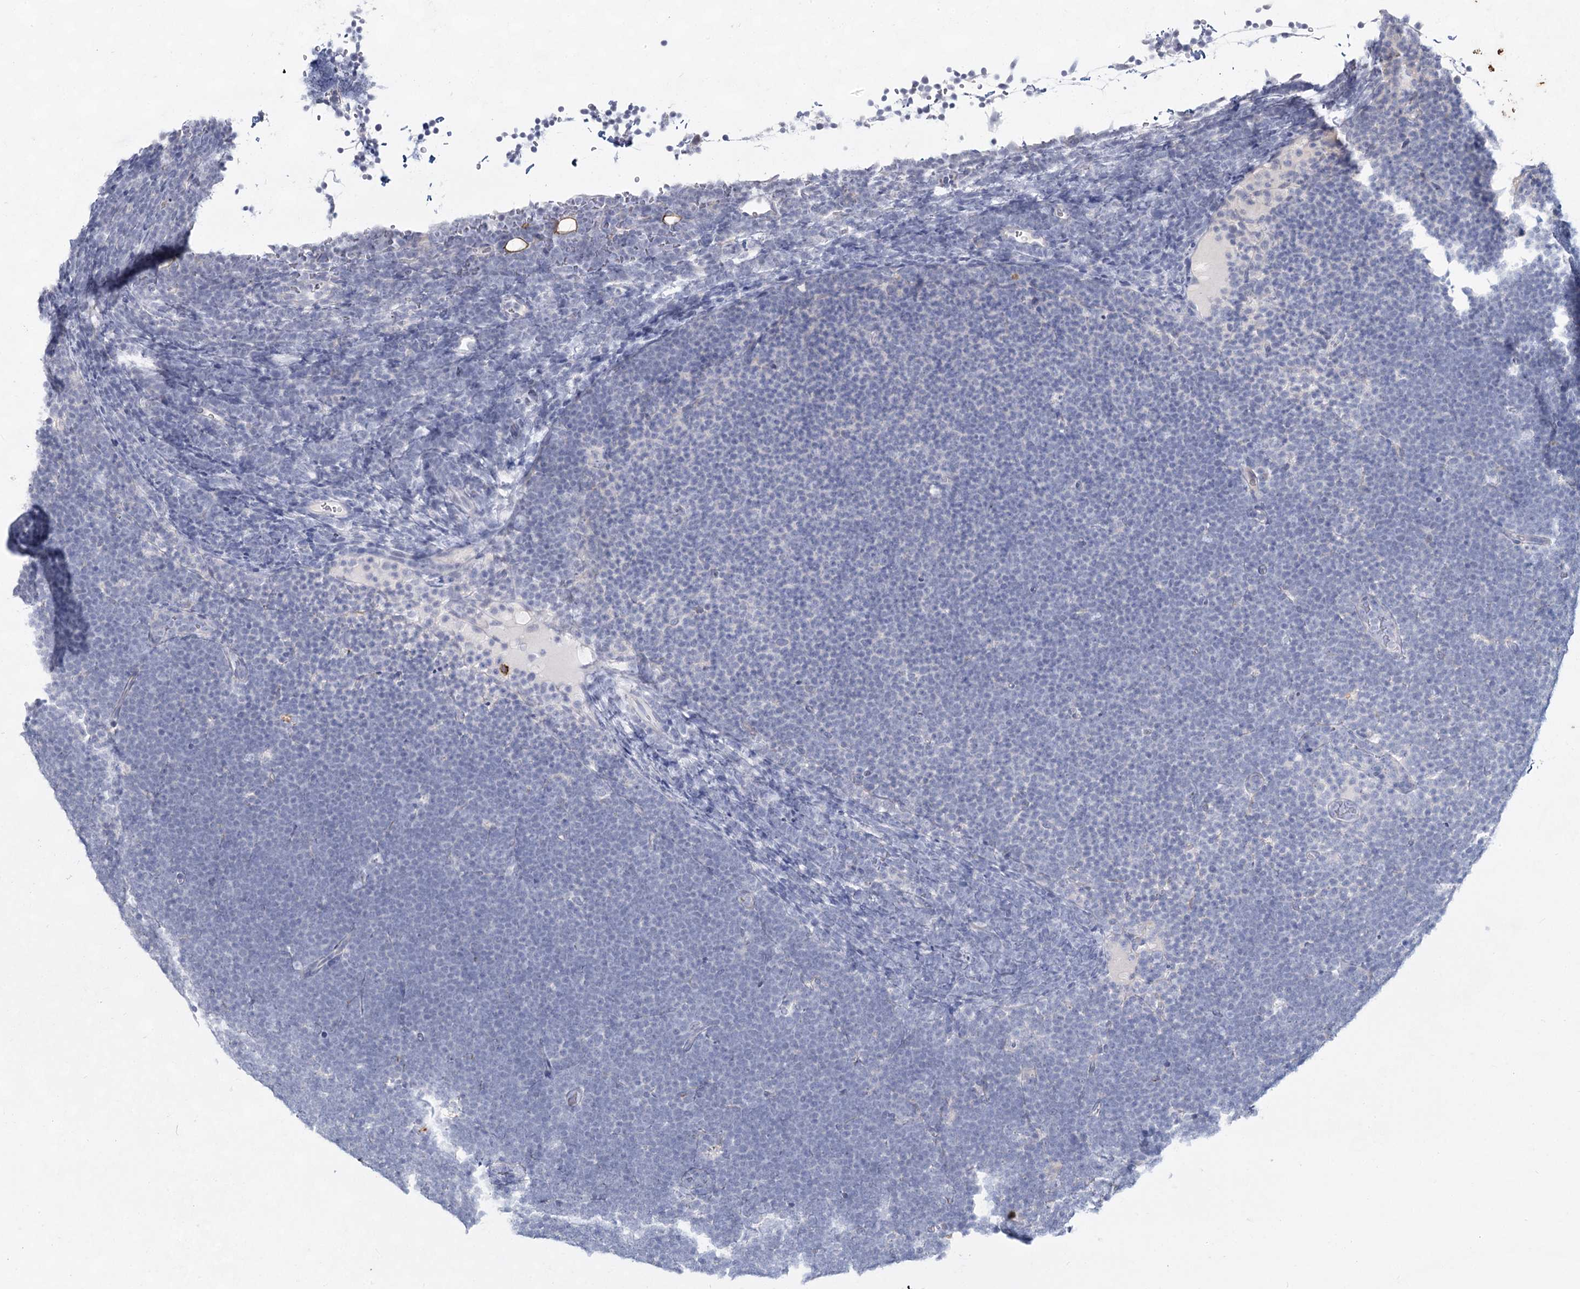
{"staining": {"intensity": "negative", "quantity": "none", "location": "none"}, "tissue": "lymphoma", "cell_type": "Tumor cells", "image_type": "cancer", "snomed": [{"axis": "morphology", "description": "Malignant lymphoma, non-Hodgkin's type, High grade"}, {"axis": "topography", "description": "Lymph node"}], "caption": "Immunohistochemistry (IHC) of lymphoma exhibits no staining in tumor cells.", "gene": "CCDC73", "patient": {"sex": "male", "age": 13}}